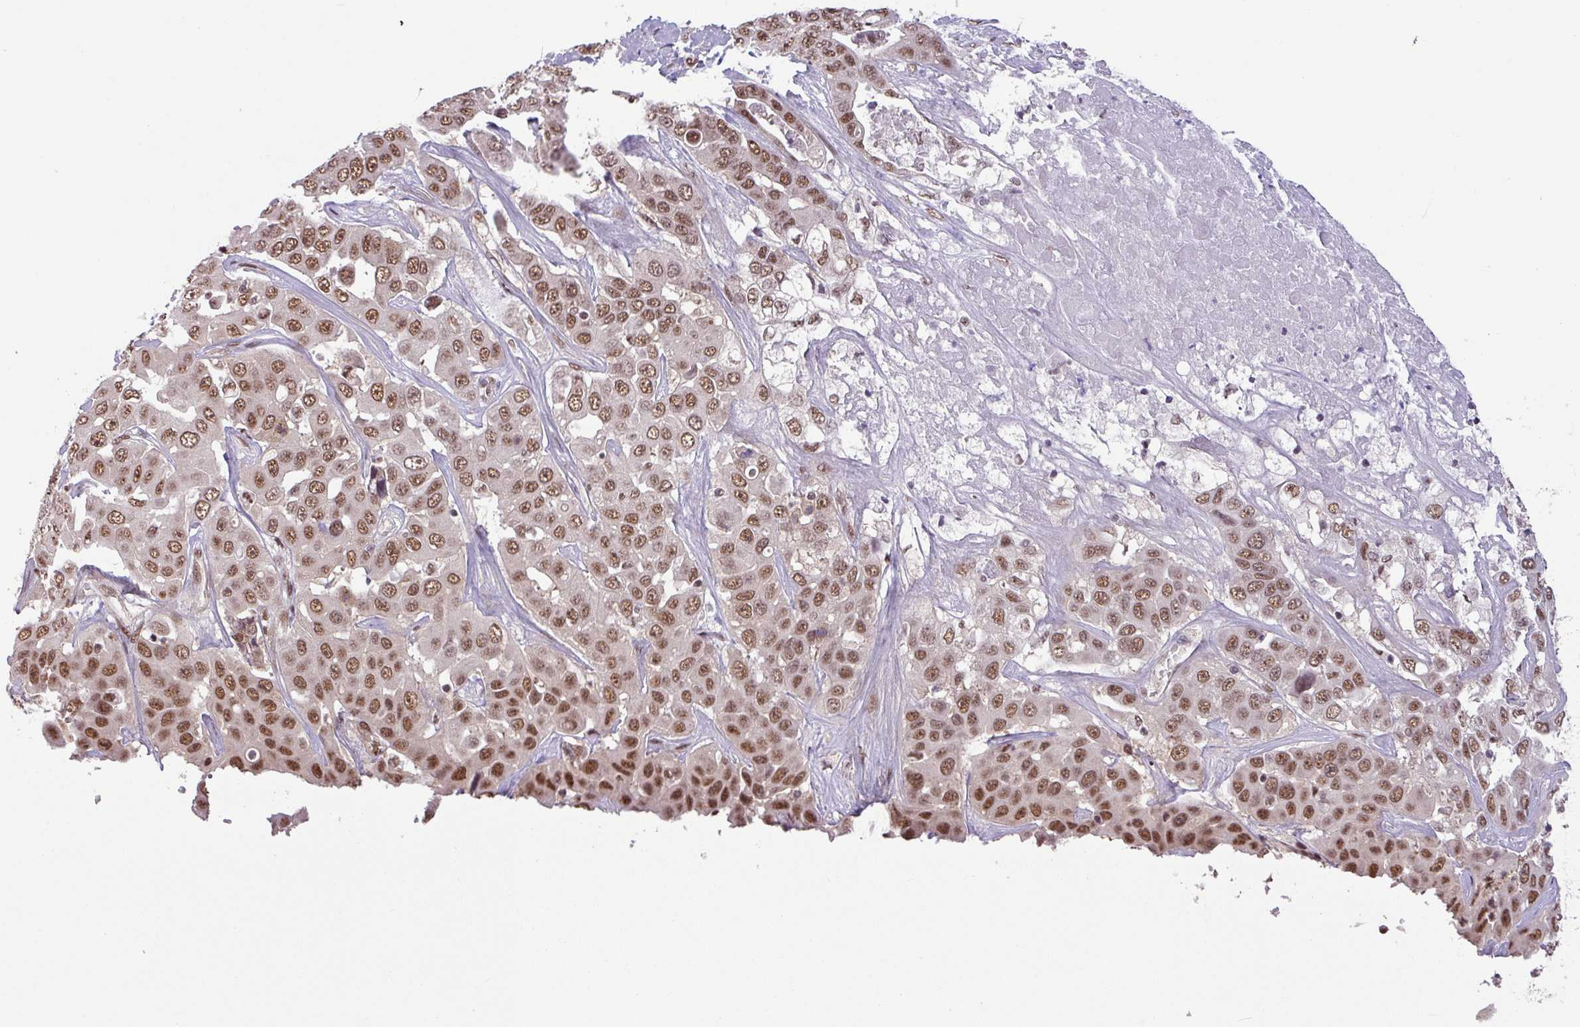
{"staining": {"intensity": "moderate", "quantity": ">75%", "location": "nuclear"}, "tissue": "liver cancer", "cell_type": "Tumor cells", "image_type": "cancer", "snomed": [{"axis": "morphology", "description": "Cholangiocarcinoma"}, {"axis": "topography", "description": "Liver"}], "caption": "Protein expression by immunohistochemistry (IHC) demonstrates moderate nuclear staining in about >75% of tumor cells in liver cancer (cholangiocarcinoma). (DAB IHC with brightfield microscopy, high magnification).", "gene": "SRSF2", "patient": {"sex": "female", "age": 52}}